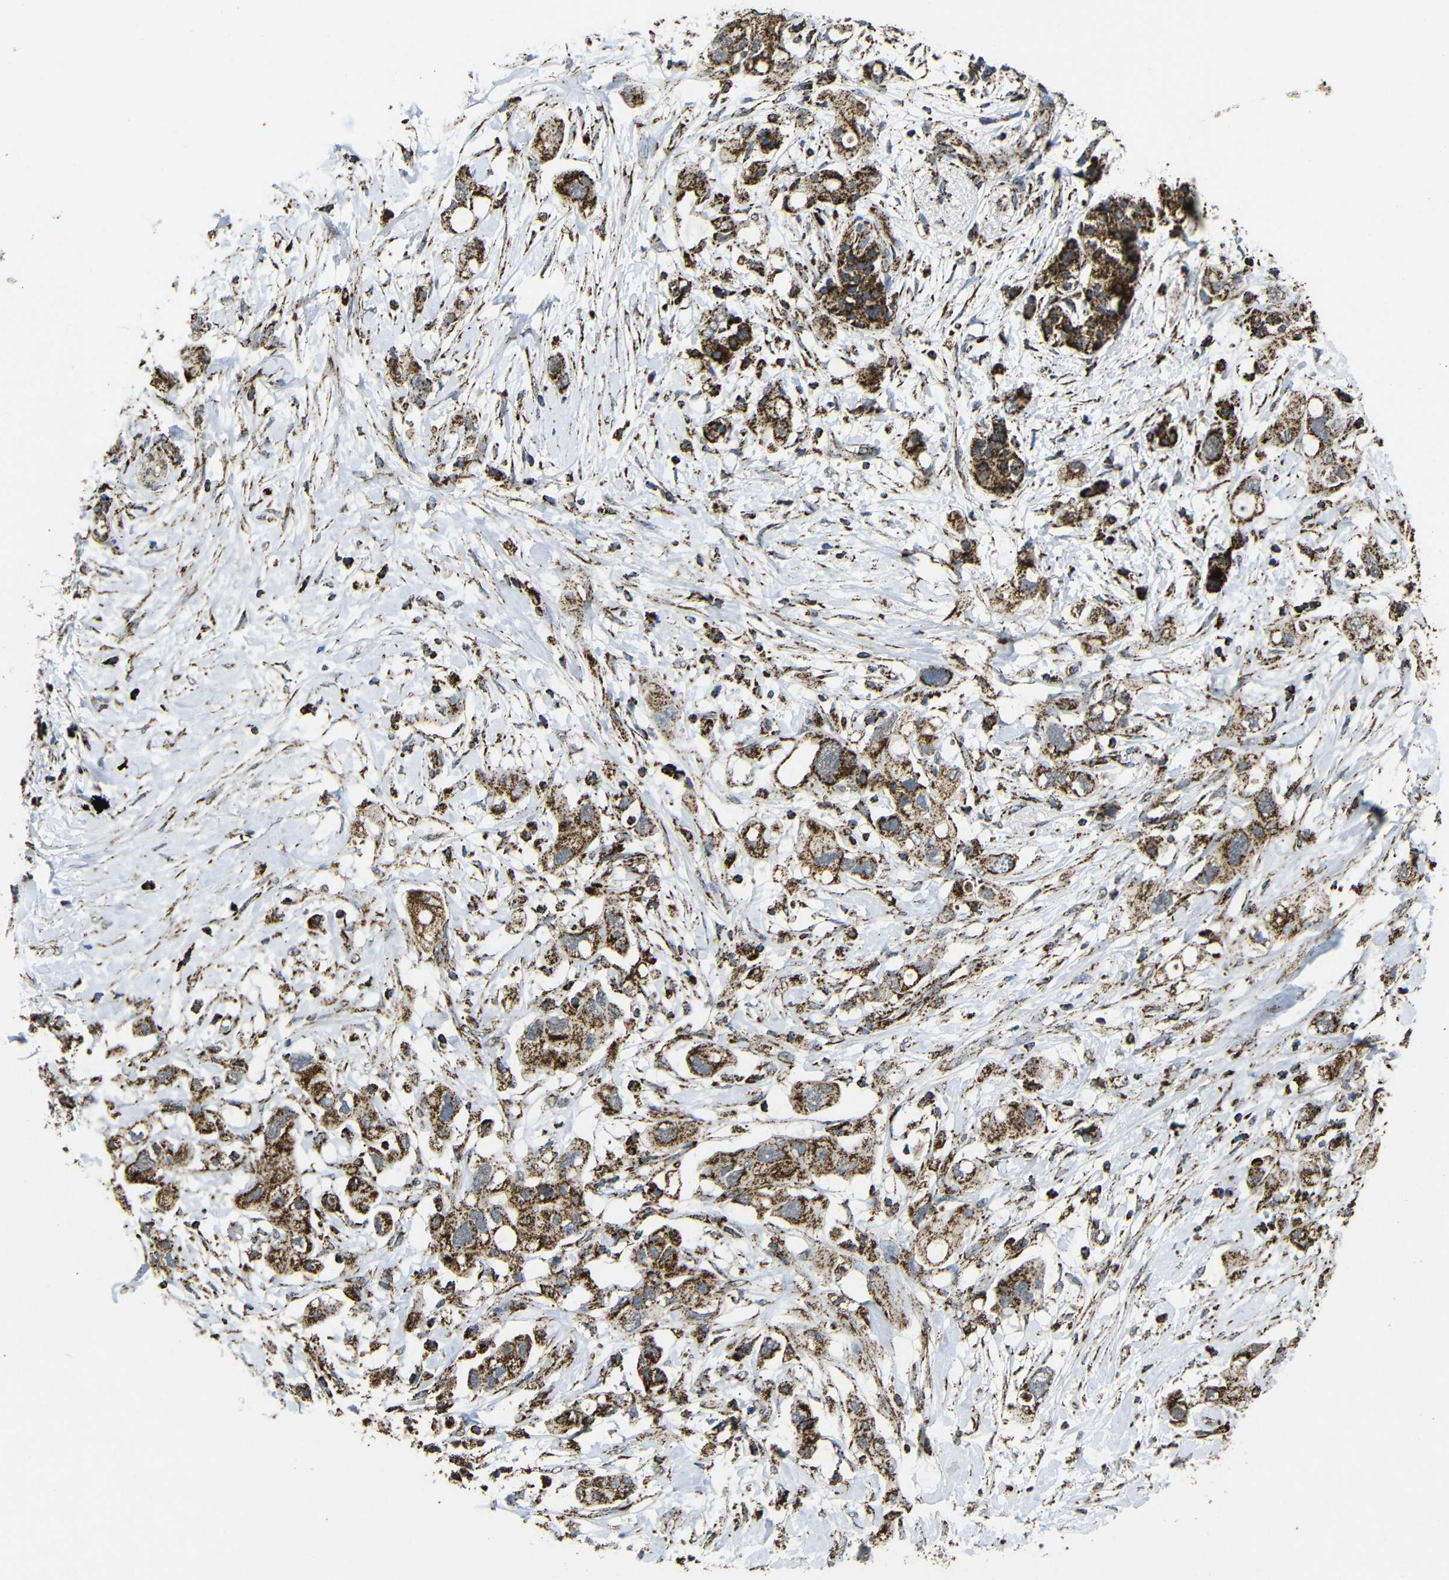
{"staining": {"intensity": "strong", "quantity": ">75%", "location": "cytoplasmic/membranous"}, "tissue": "pancreatic cancer", "cell_type": "Tumor cells", "image_type": "cancer", "snomed": [{"axis": "morphology", "description": "Adenocarcinoma, NOS"}, {"axis": "topography", "description": "Pancreas"}], "caption": "This micrograph reveals pancreatic adenocarcinoma stained with immunohistochemistry to label a protein in brown. The cytoplasmic/membranous of tumor cells show strong positivity for the protein. Nuclei are counter-stained blue.", "gene": "ATP5F1A", "patient": {"sex": "female", "age": 56}}